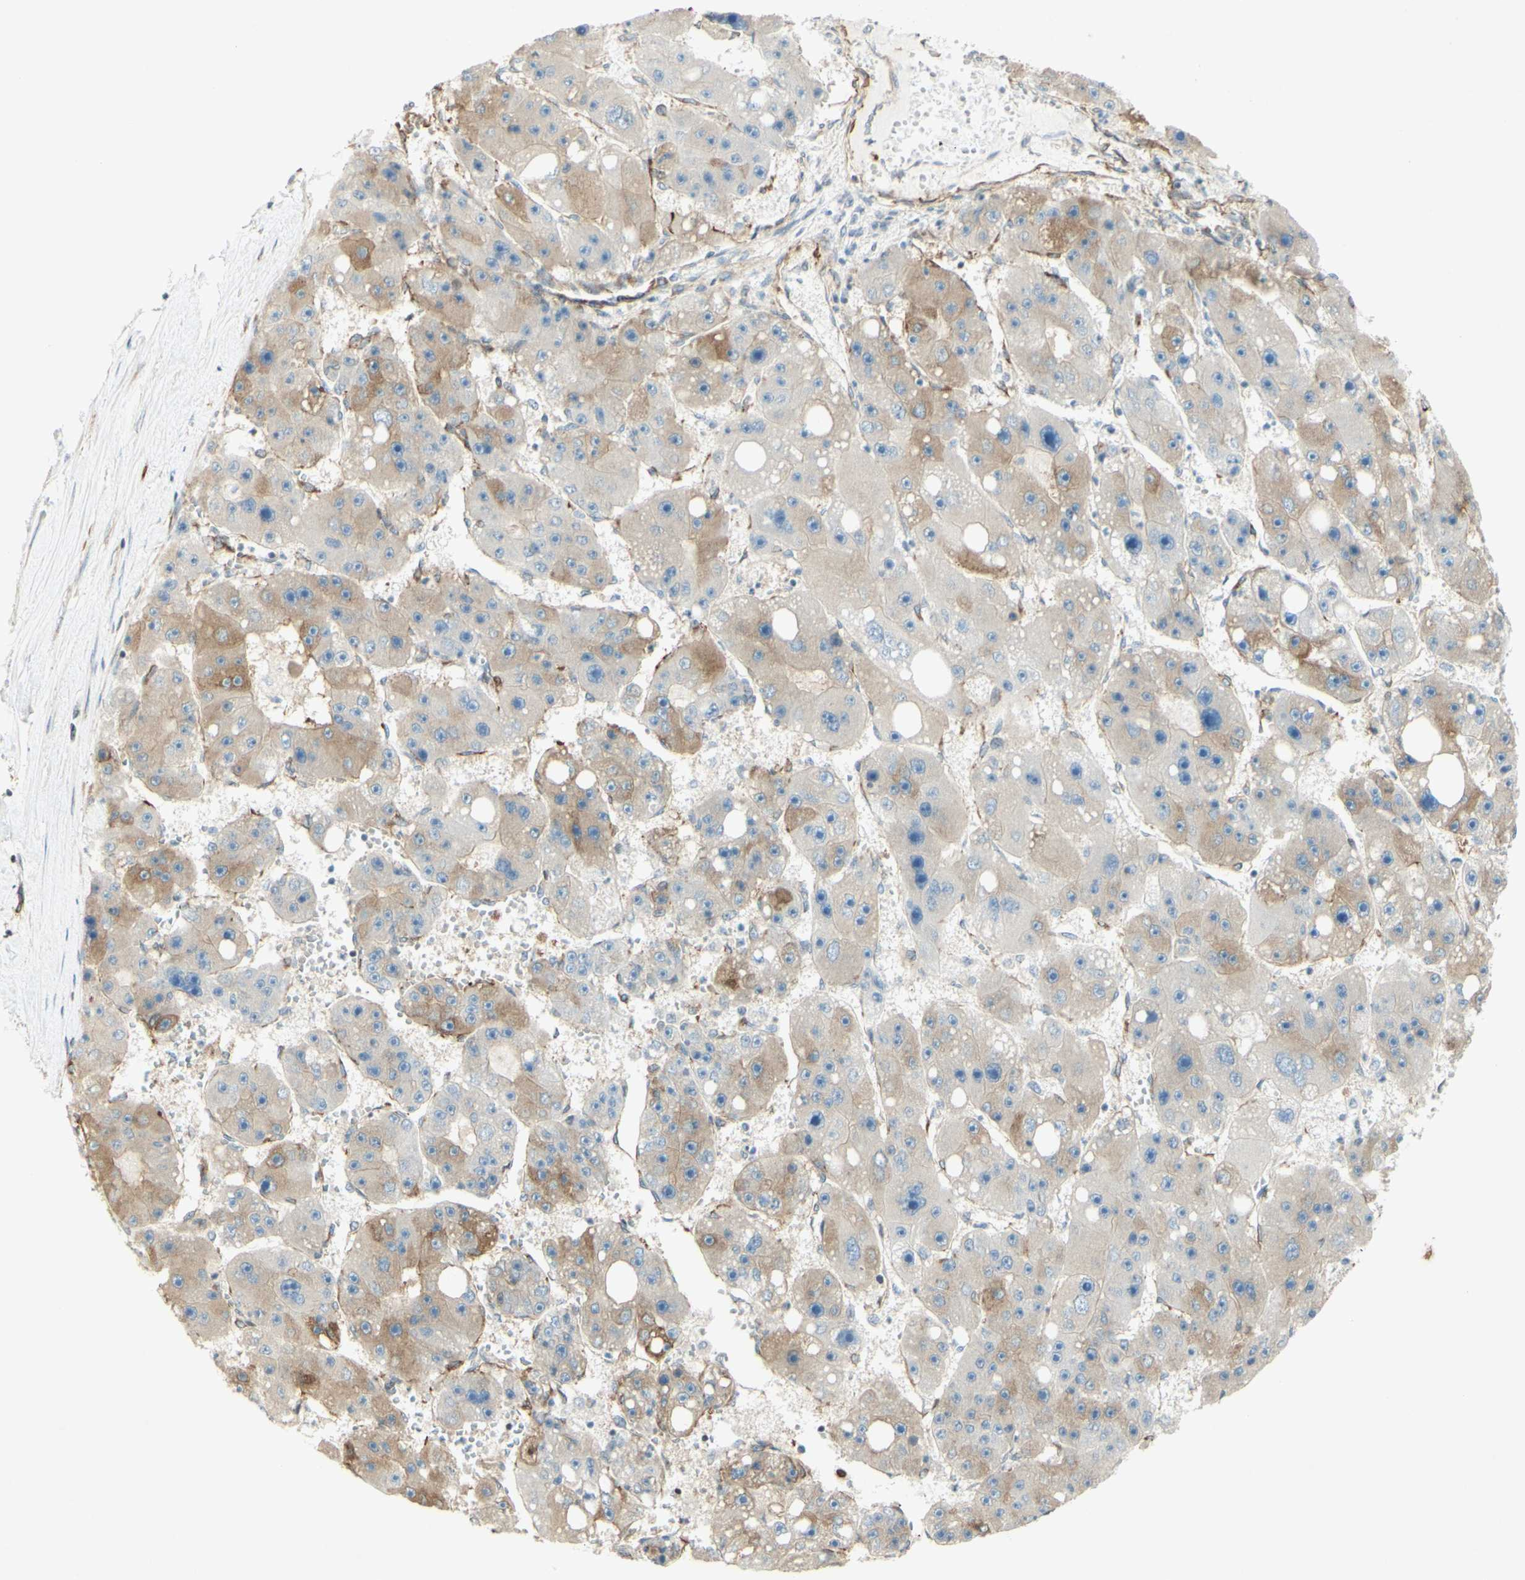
{"staining": {"intensity": "moderate", "quantity": "<25%", "location": "cytoplasmic/membranous"}, "tissue": "liver cancer", "cell_type": "Tumor cells", "image_type": "cancer", "snomed": [{"axis": "morphology", "description": "Carcinoma, Hepatocellular, NOS"}, {"axis": "topography", "description": "Liver"}], "caption": "Protein analysis of liver hepatocellular carcinoma tissue reveals moderate cytoplasmic/membranous positivity in approximately <25% of tumor cells.", "gene": "MAP1B", "patient": {"sex": "female", "age": 61}}